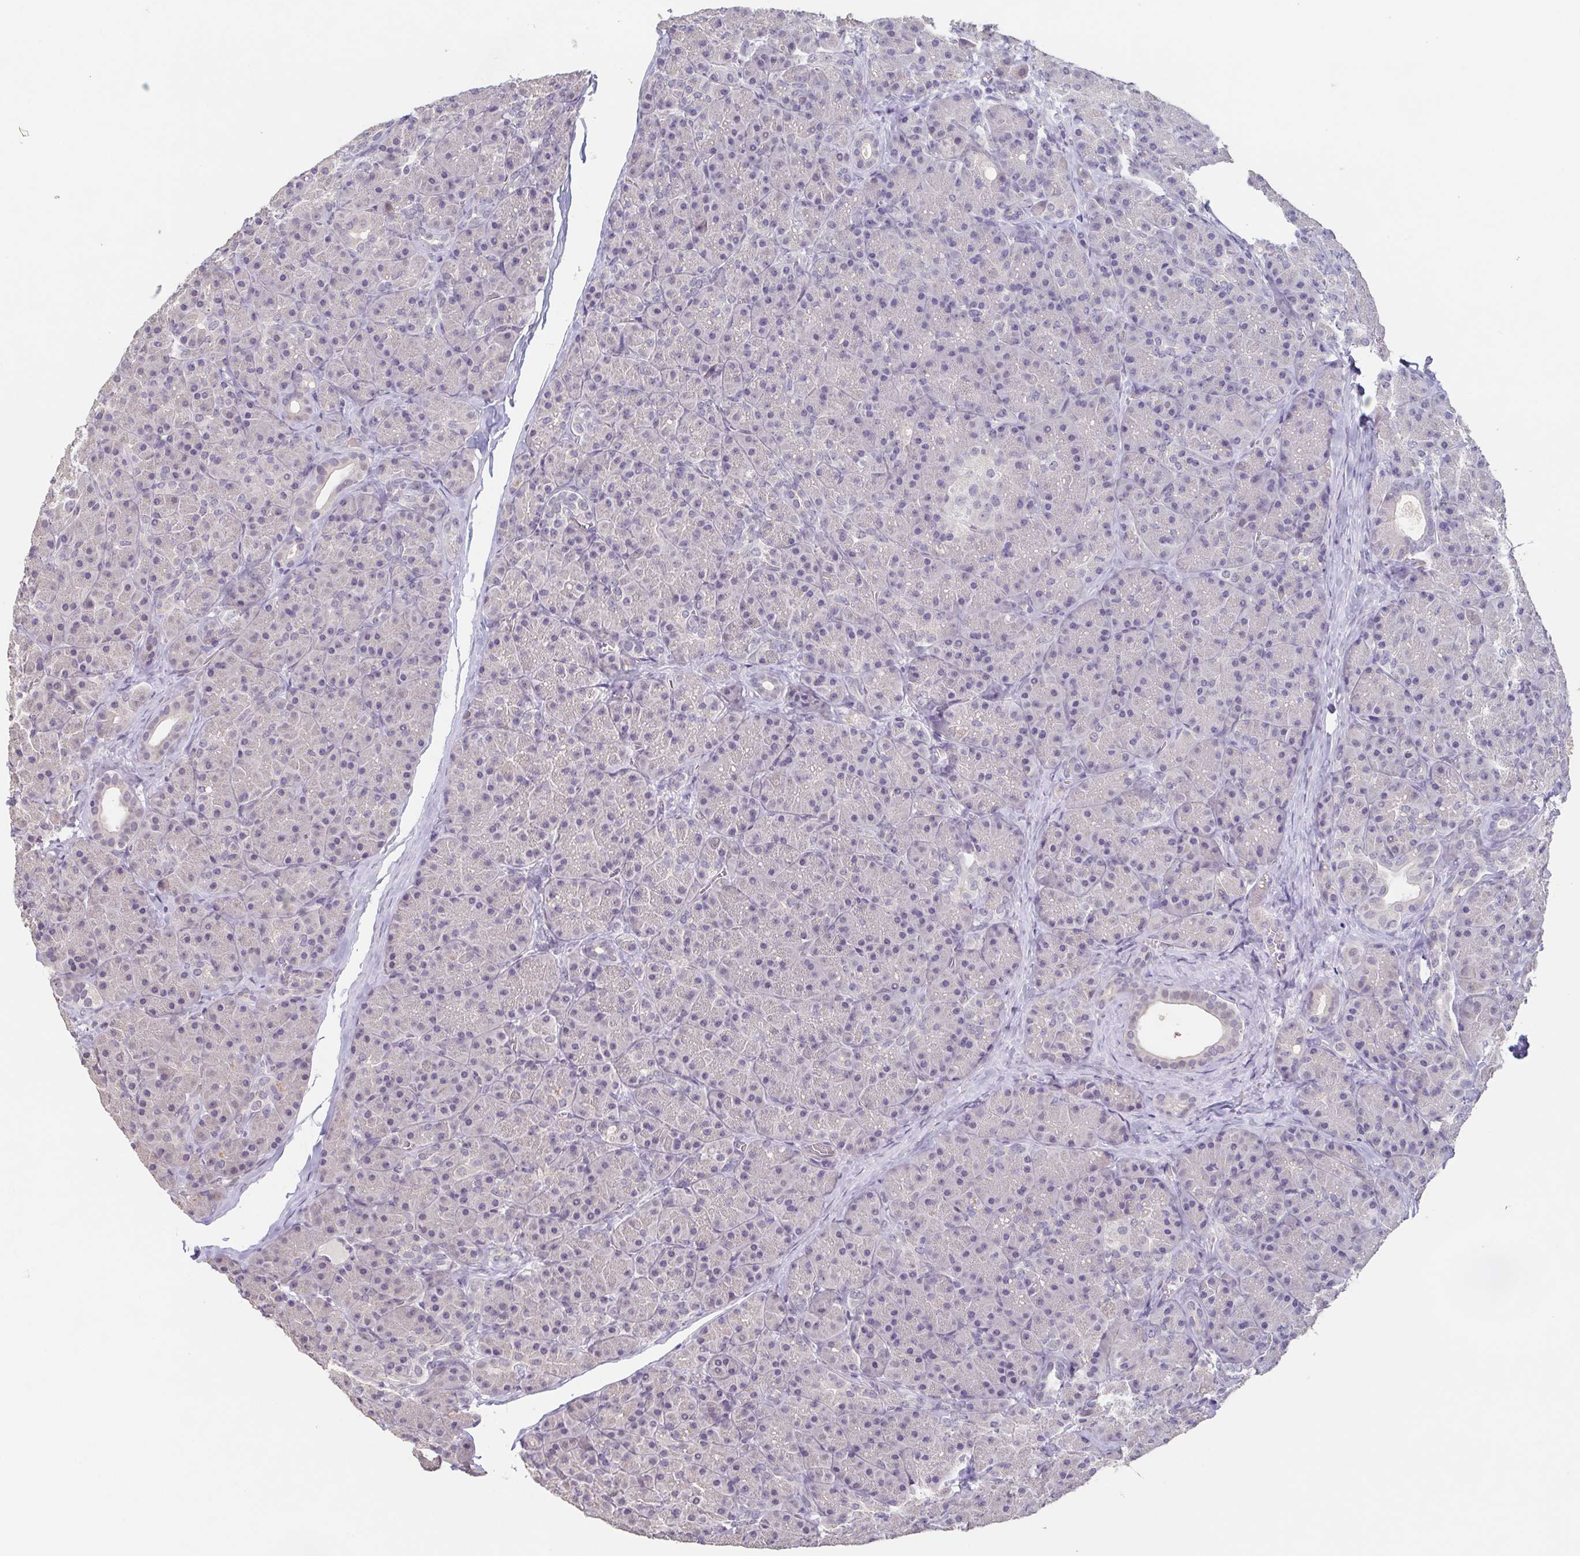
{"staining": {"intensity": "negative", "quantity": "none", "location": "none"}, "tissue": "pancreas", "cell_type": "Exocrine glandular cells", "image_type": "normal", "snomed": [{"axis": "morphology", "description": "Normal tissue, NOS"}, {"axis": "topography", "description": "Pancreas"}], "caption": "Pancreas stained for a protein using immunohistochemistry exhibits no staining exocrine glandular cells.", "gene": "GHRL", "patient": {"sex": "male", "age": 57}}